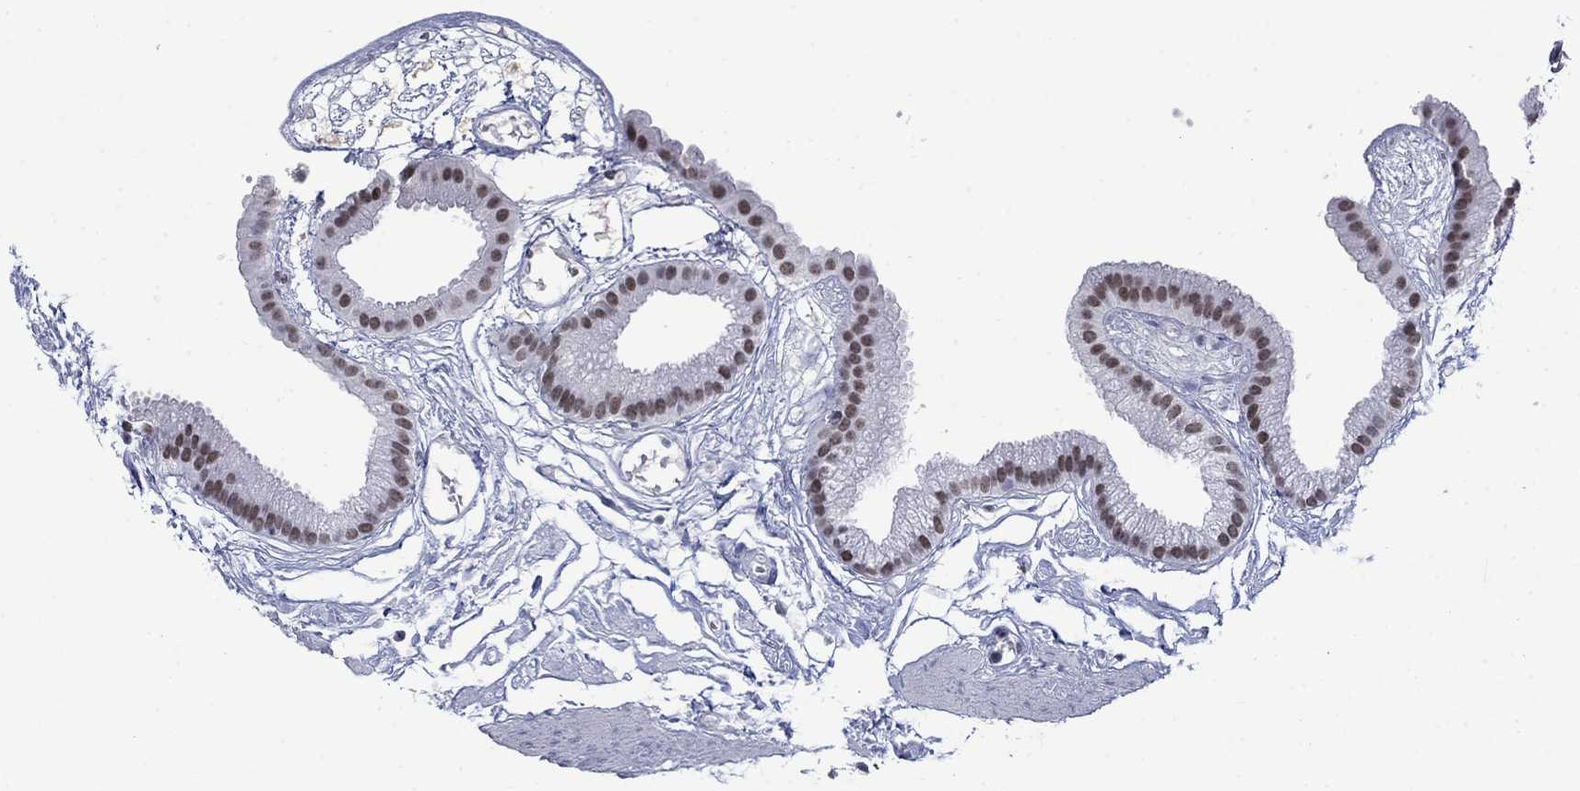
{"staining": {"intensity": "moderate", "quantity": "25%-75%", "location": "nuclear"}, "tissue": "gallbladder", "cell_type": "Glandular cells", "image_type": "normal", "snomed": [{"axis": "morphology", "description": "Normal tissue, NOS"}, {"axis": "topography", "description": "Gallbladder"}], "caption": "Normal gallbladder demonstrates moderate nuclear expression in approximately 25%-75% of glandular cells.", "gene": "NPAS3", "patient": {"sex": "female", "age": 45}}